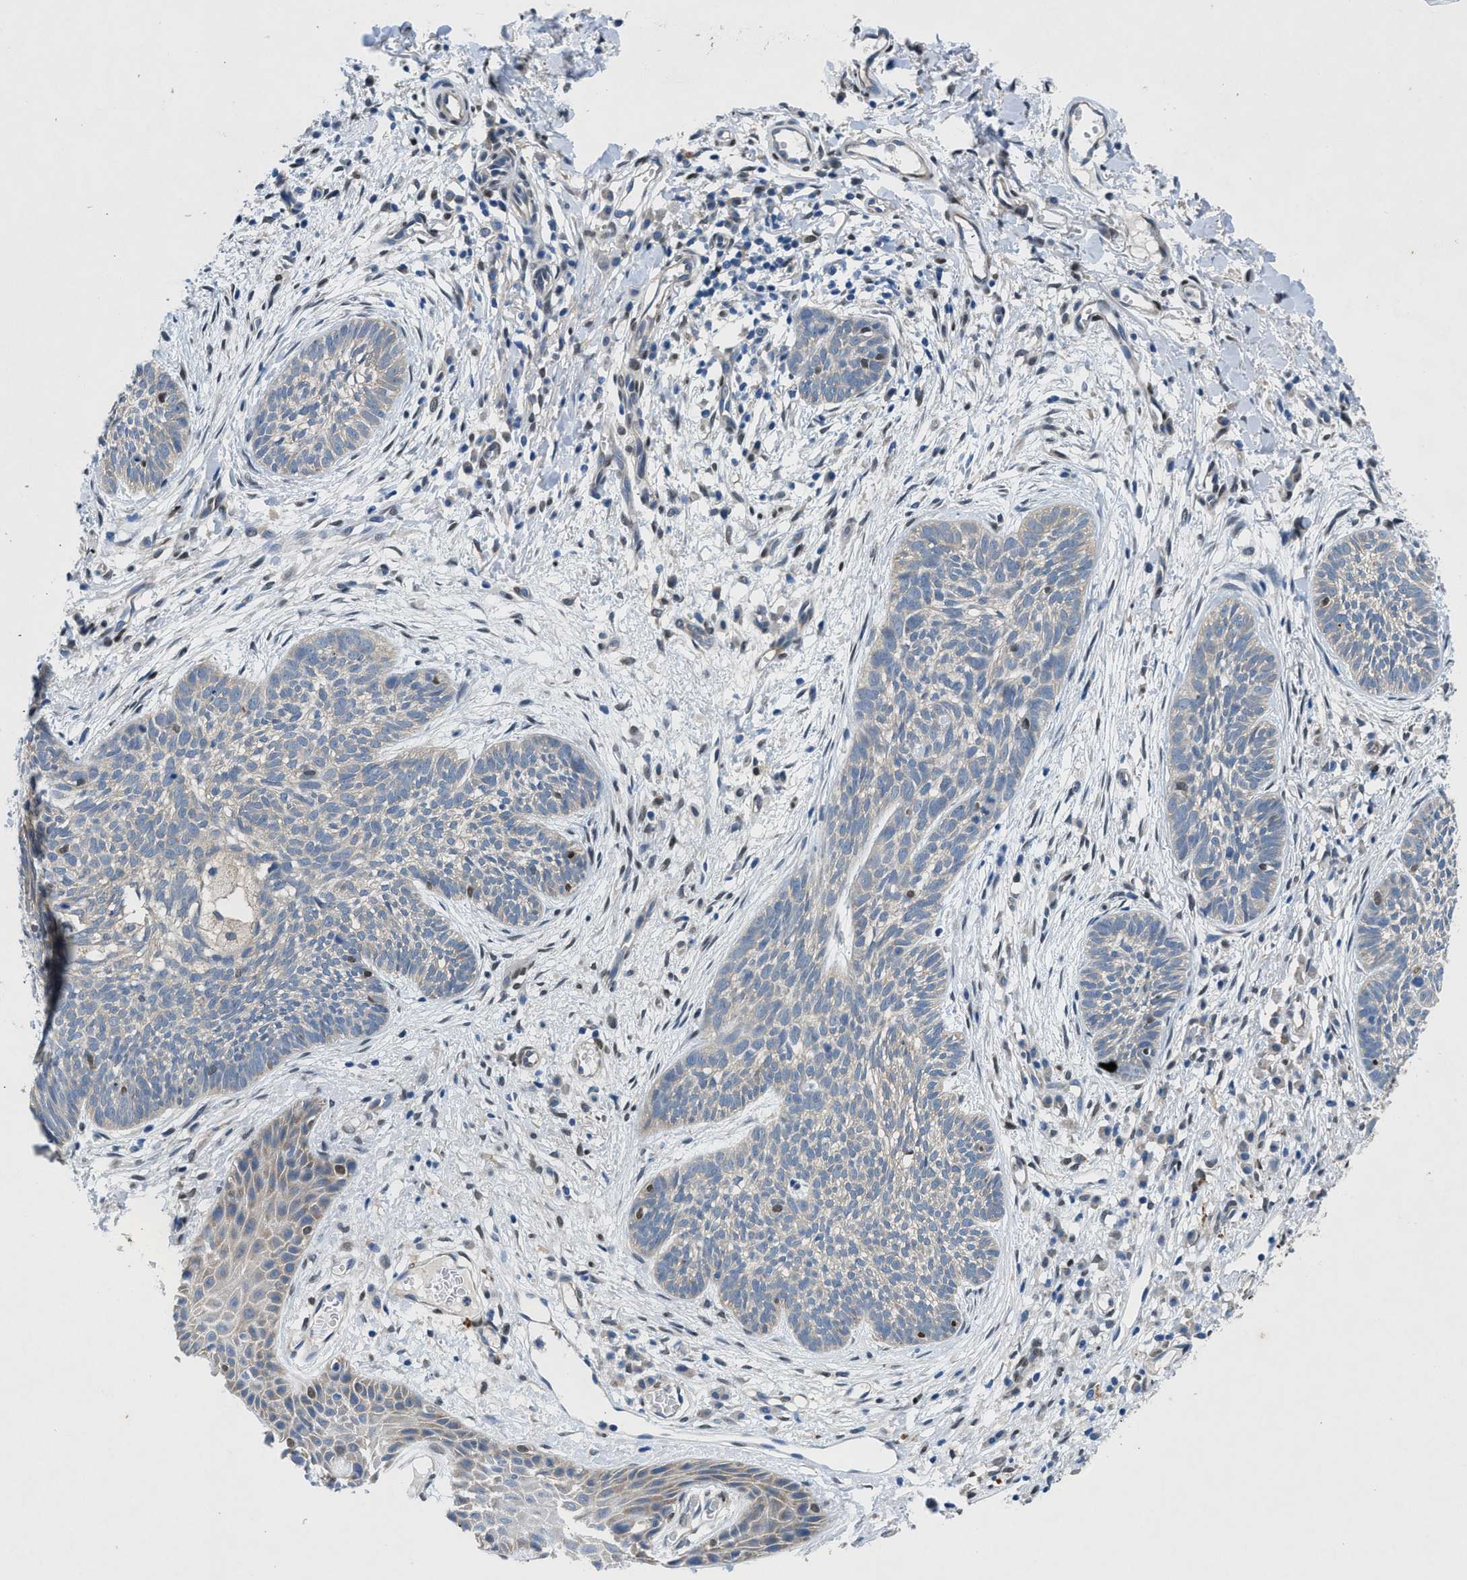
{"staining": {"intensity": "negative", "quantity": "none", "location": "none"}, "tissue": "skin cancer", "cell_type": "Tumor cells", "image_type": "cancer", "snomed": [{"axis": "morphology", "description": "Basal cell carcinoma"}, {"axis": "topography", "description": "Skin"}], "caption": "Immunohistochemistry (IHC) image of neoplastic tissue: human basal cell carcinoma (skin) stained with DAB (3,3'-diaminobenzidine) displays no significant protein positivity in tumor cells. The staining is performed using DAB brown chromogen with nuclei counter-stained in using hematoxylin.", "gene": "COPS2", "patient": {"sex": "female", "age": 59}}